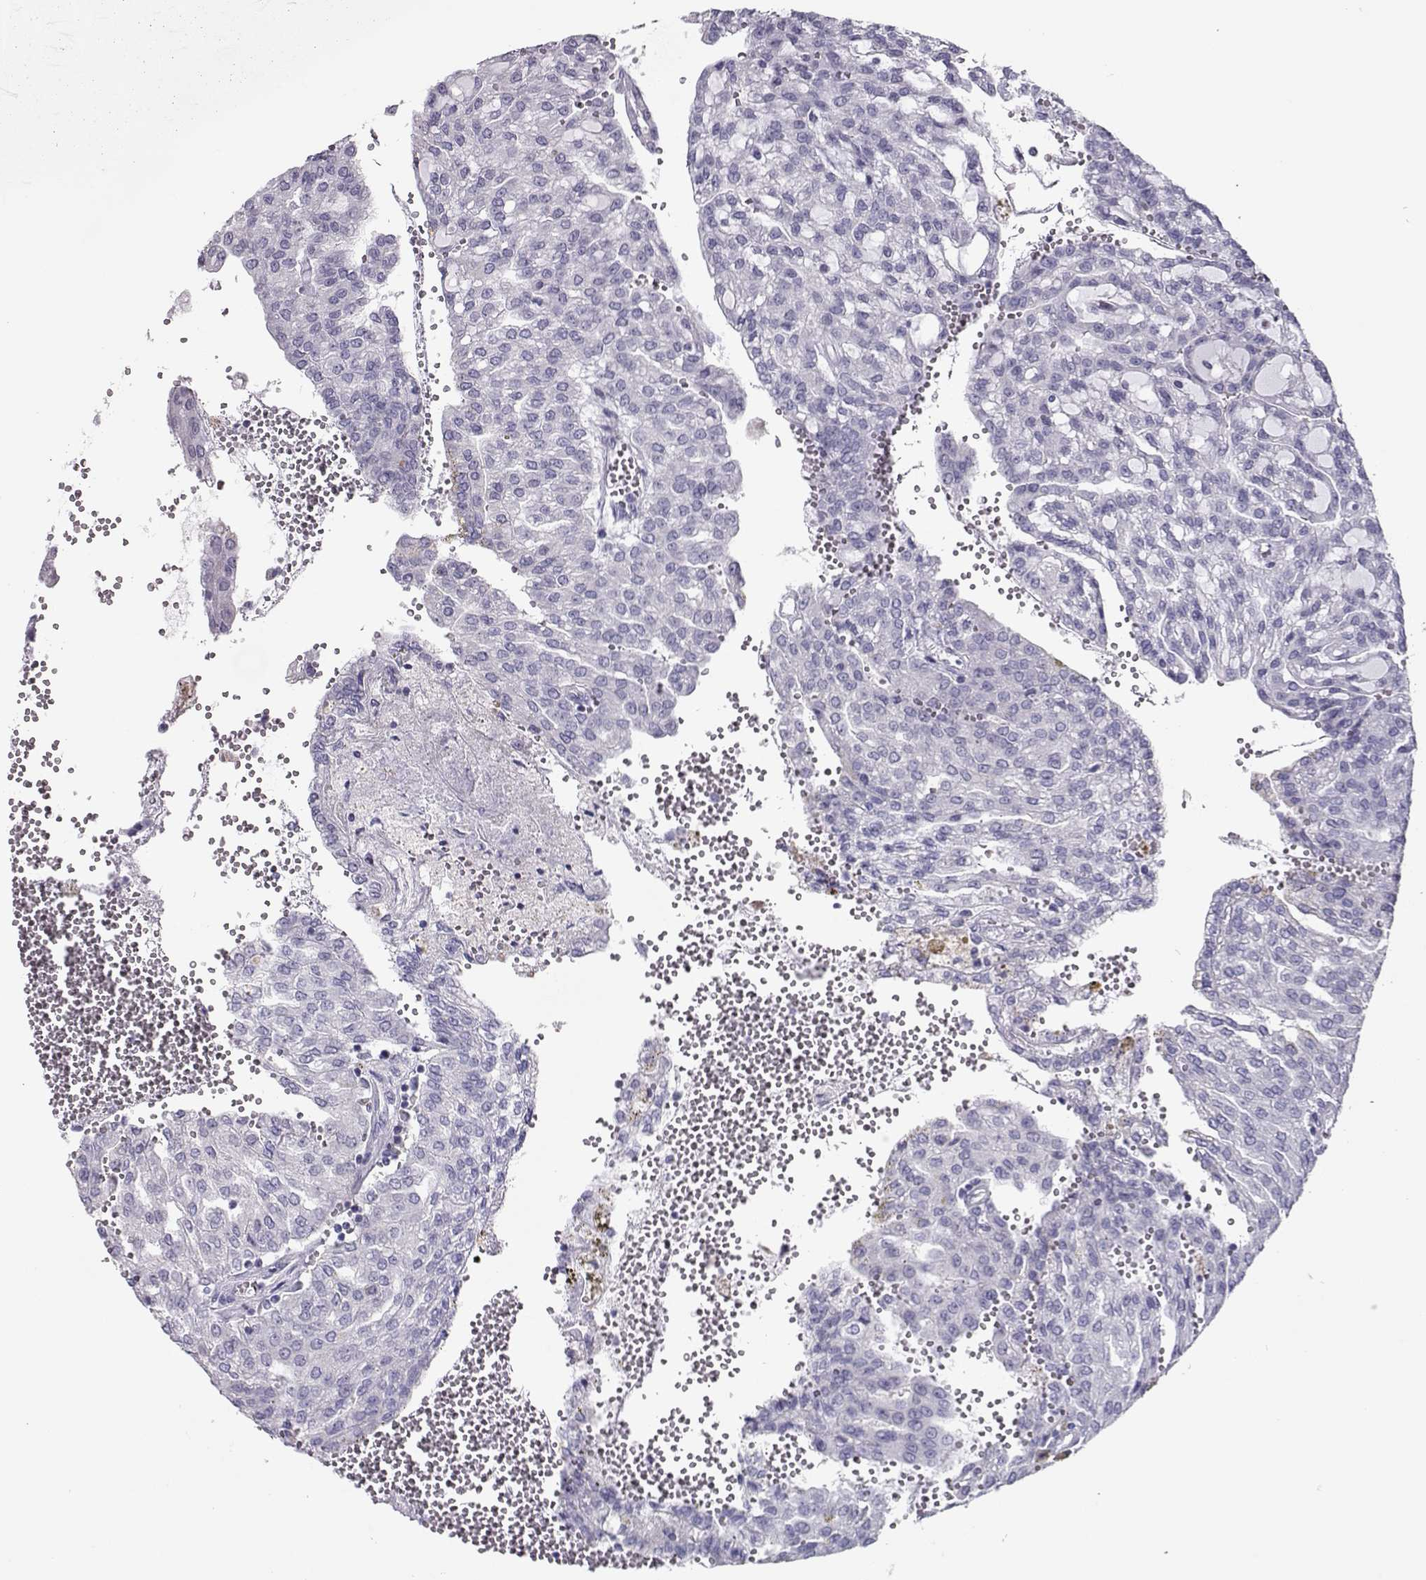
{"staining": {"intensity": "negative", "quantity": "none", "location": "none"}, "tissue": "renal cancer", "cell_type": "Tumor cells", "image_type": "cancer", "snomed": [{"axis": "morphology", "description": "Adenocarcinoma, NOS"}, {"axis": "topography", "description": "Kidney"}], "caption": "Immunohistochemical staining of human renal cancer (adenocarcinoma) exhibits no significant positivity in tumor cells. (DAB (3,3'-diaminobenzidine) immunohistochemistry (IHC), high magnification).", "gene": "TRPM7", "patient": {"sex": "male", "age": 63}}